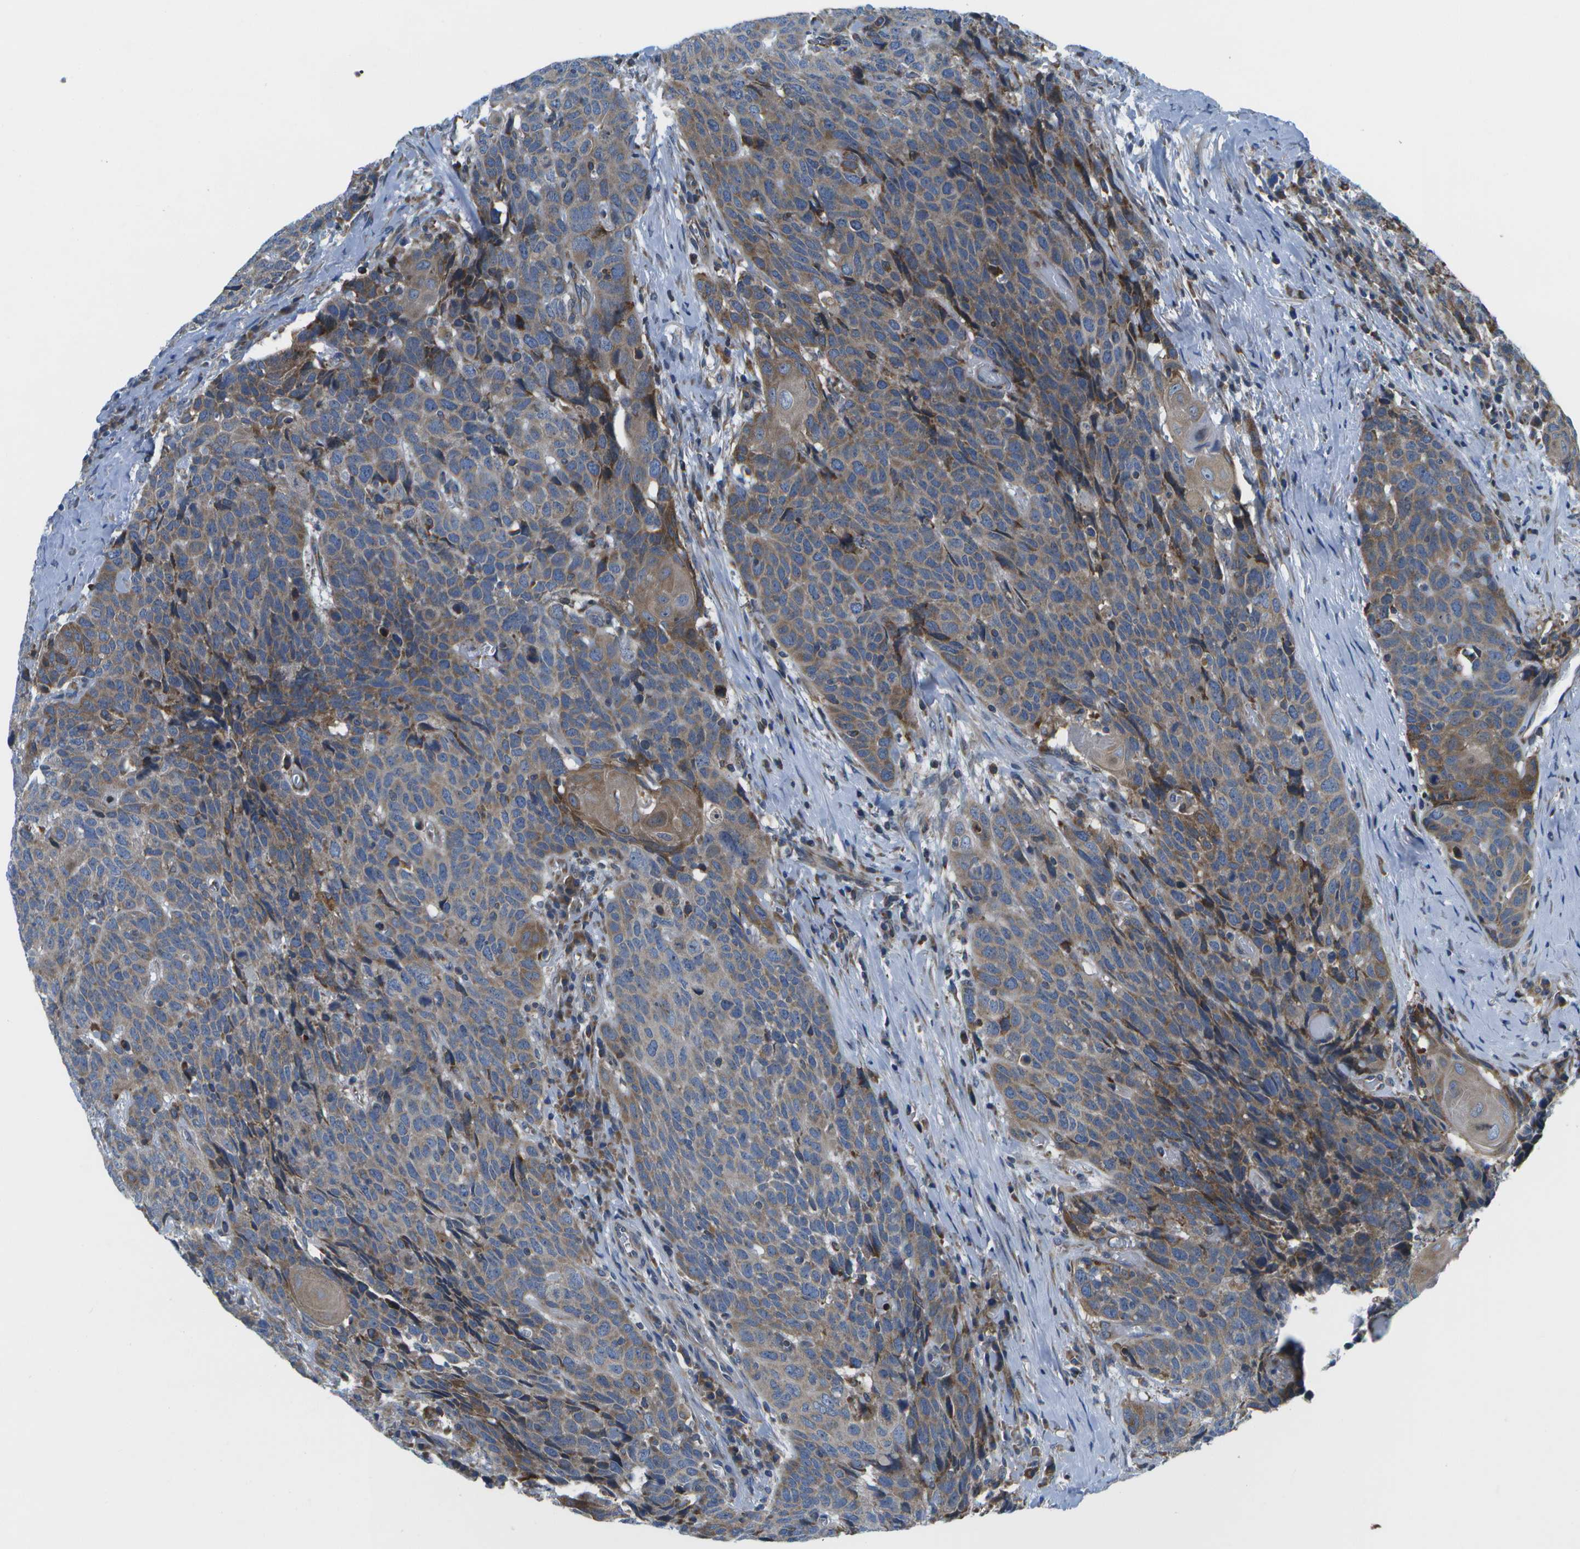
{"staining": {"intensity": "moderate", "quantity": "25%-75%", "location": "cytoplasmic/membranous"}, "tissue": "head and neck cancer", "cell_type": "Tumor cells", "image_type": "cancer", "snomed": [{"axis": "morphology", "description": "Squamous cell carcinoma, NOS"}, {"axis": "topography", "description": "Head-Neck"}], "caption": "Protein analysis of squamous cell carcinoma (head and neck) tissue shows moderate cytoplasmic/membranous staining in about 25%-75% of tumor cells.", "gene": "GDF5", "patient": {"sex": "male", "age": 66}}